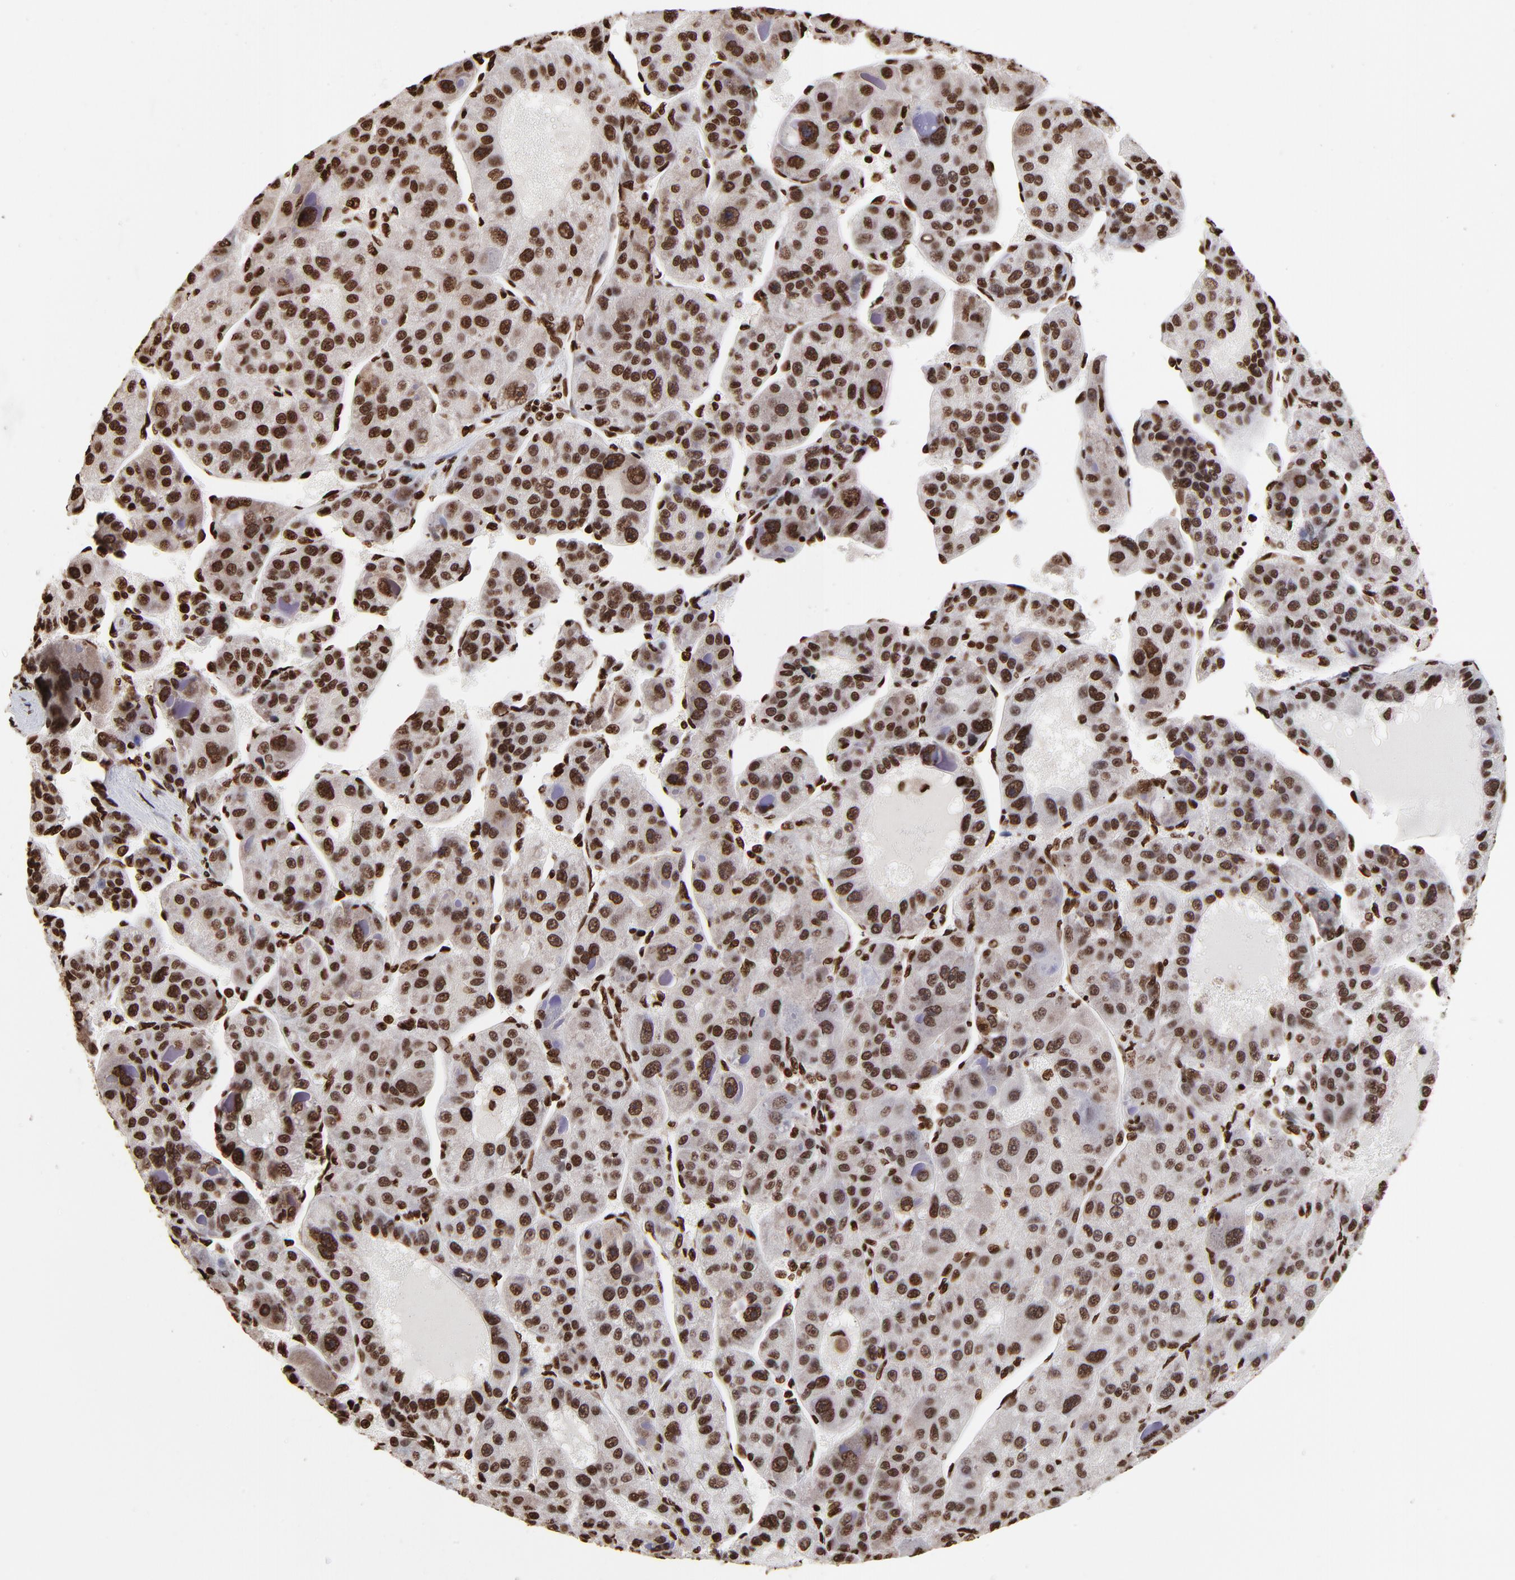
{"staining": {"intensity": "strong", "quantity": ">75%", "location": "nuclear"}, "tissue": "liver cancer", "cell_type": "Tumor cells", "image_type": "cancer", "snomed": [{"axis": "morphology", "description": "Carcinoma, Hepatocellular, NOS"}, {"axis": "topography", "description": "Liver"}], "caption": "Protein analysis of liver cancer (hepatocellular carcinoma) tissue demonstrates strong nuclear staining in about >75% of tumor cells. The protein is stained brown, and the nuclei are stained in blue (DAB (3,3'-diaminobenzidine) IHC with brightfield microscopy, high magnification).", "gene": "ZNF544", "patient": {"sex": "male", "age": 76}}